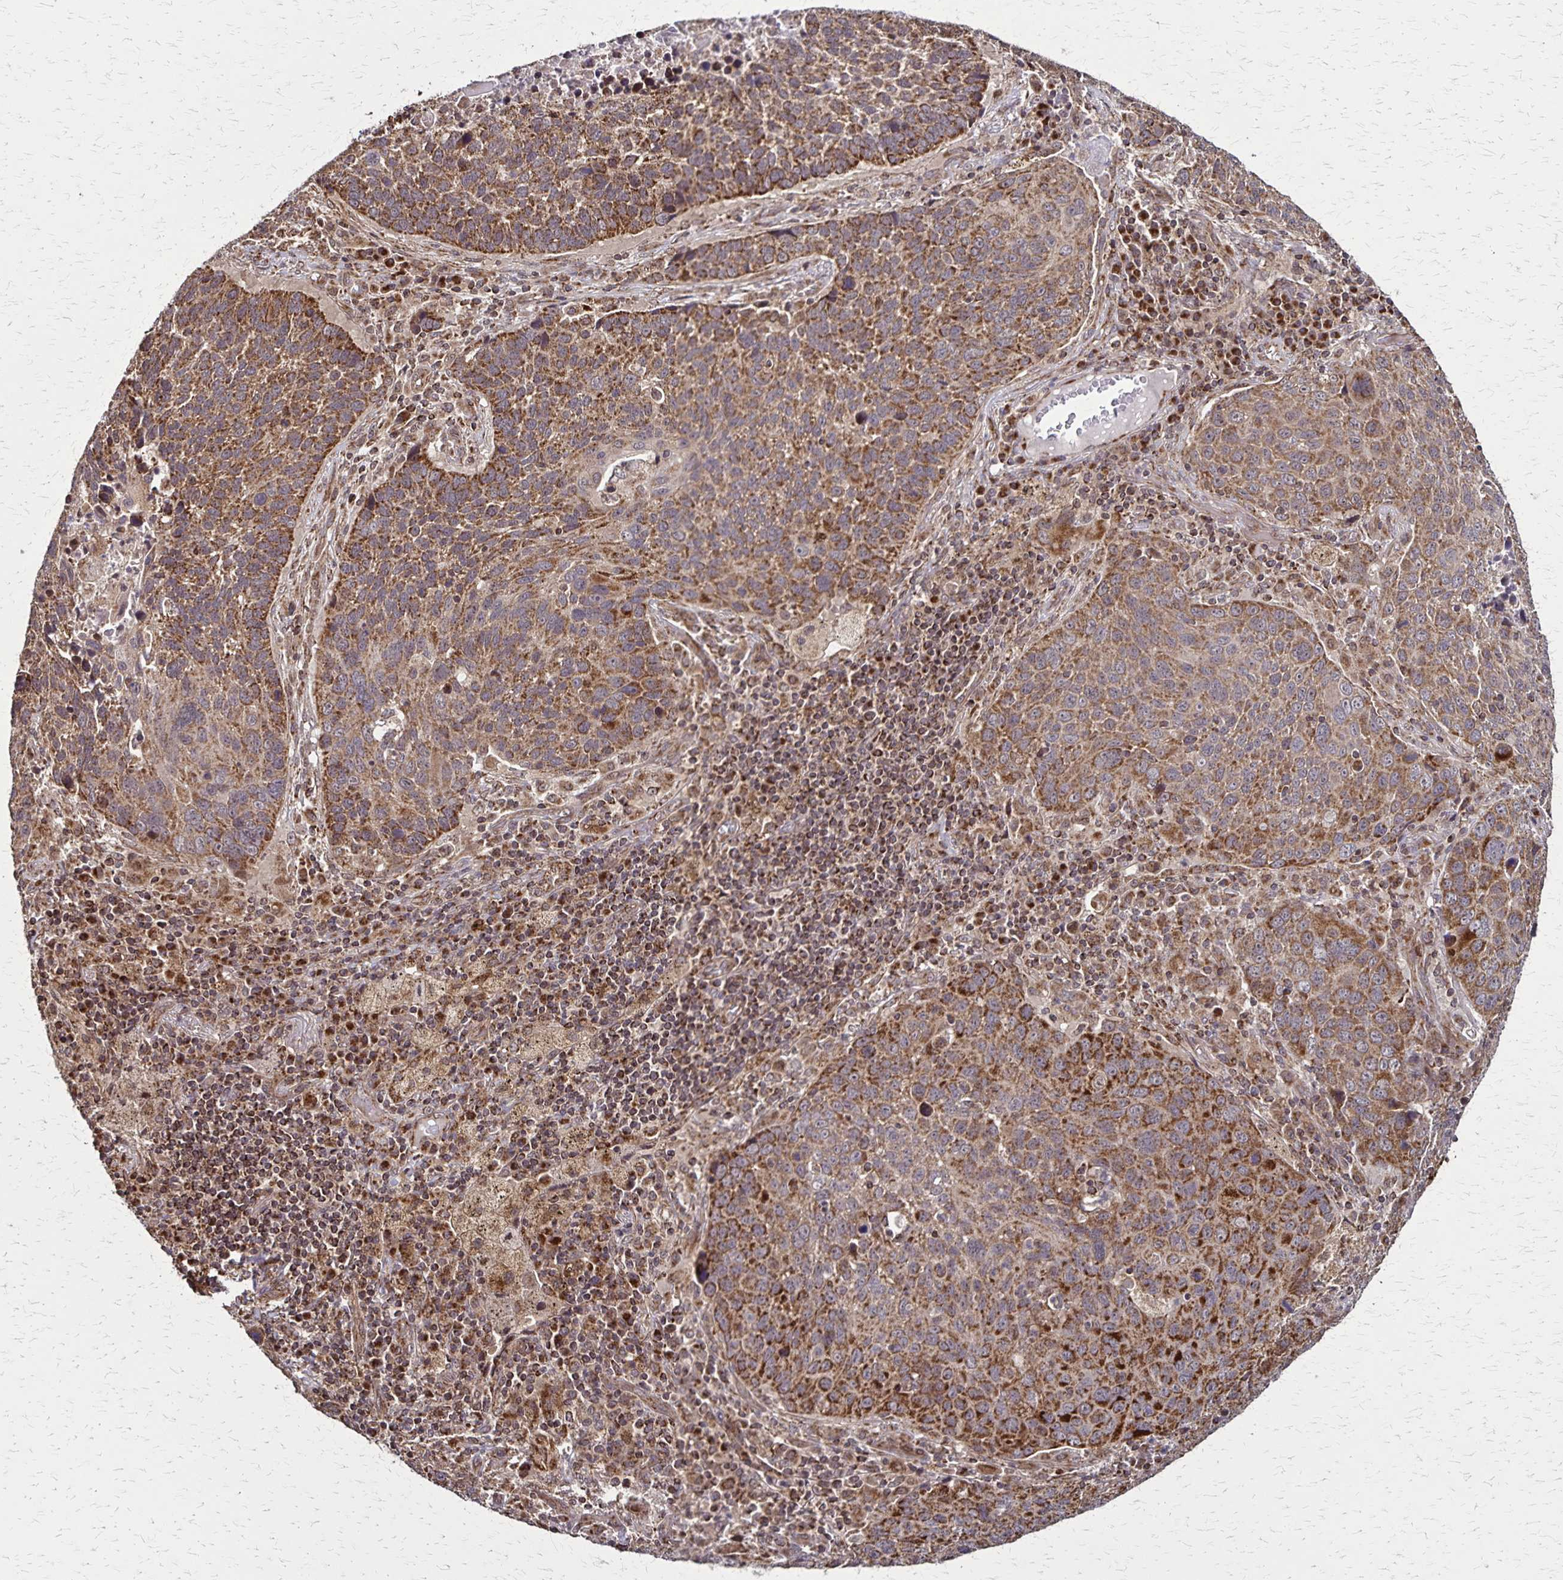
{"staining": {"intensity": "strong", "quantity": ">75%", "location": "cytoplasmic/membranous"}, "tissue": "lung cancer", "cell_type": "Tumor cells", "image_type": "cancer", "snomed": [{"axis": "morphology", "description": "Squamous cell carcinoma, NOS"}, {"axis": "topography", "description": "Lung"}], "caption": "This is a histology image of IHC staining of lung squamous cell carcinoma, which shows strong positivity in the cytoplasmic/membranous of tumor cells.", "gene": "NFS1", "patient": {"sex": "male", "age": 68}}